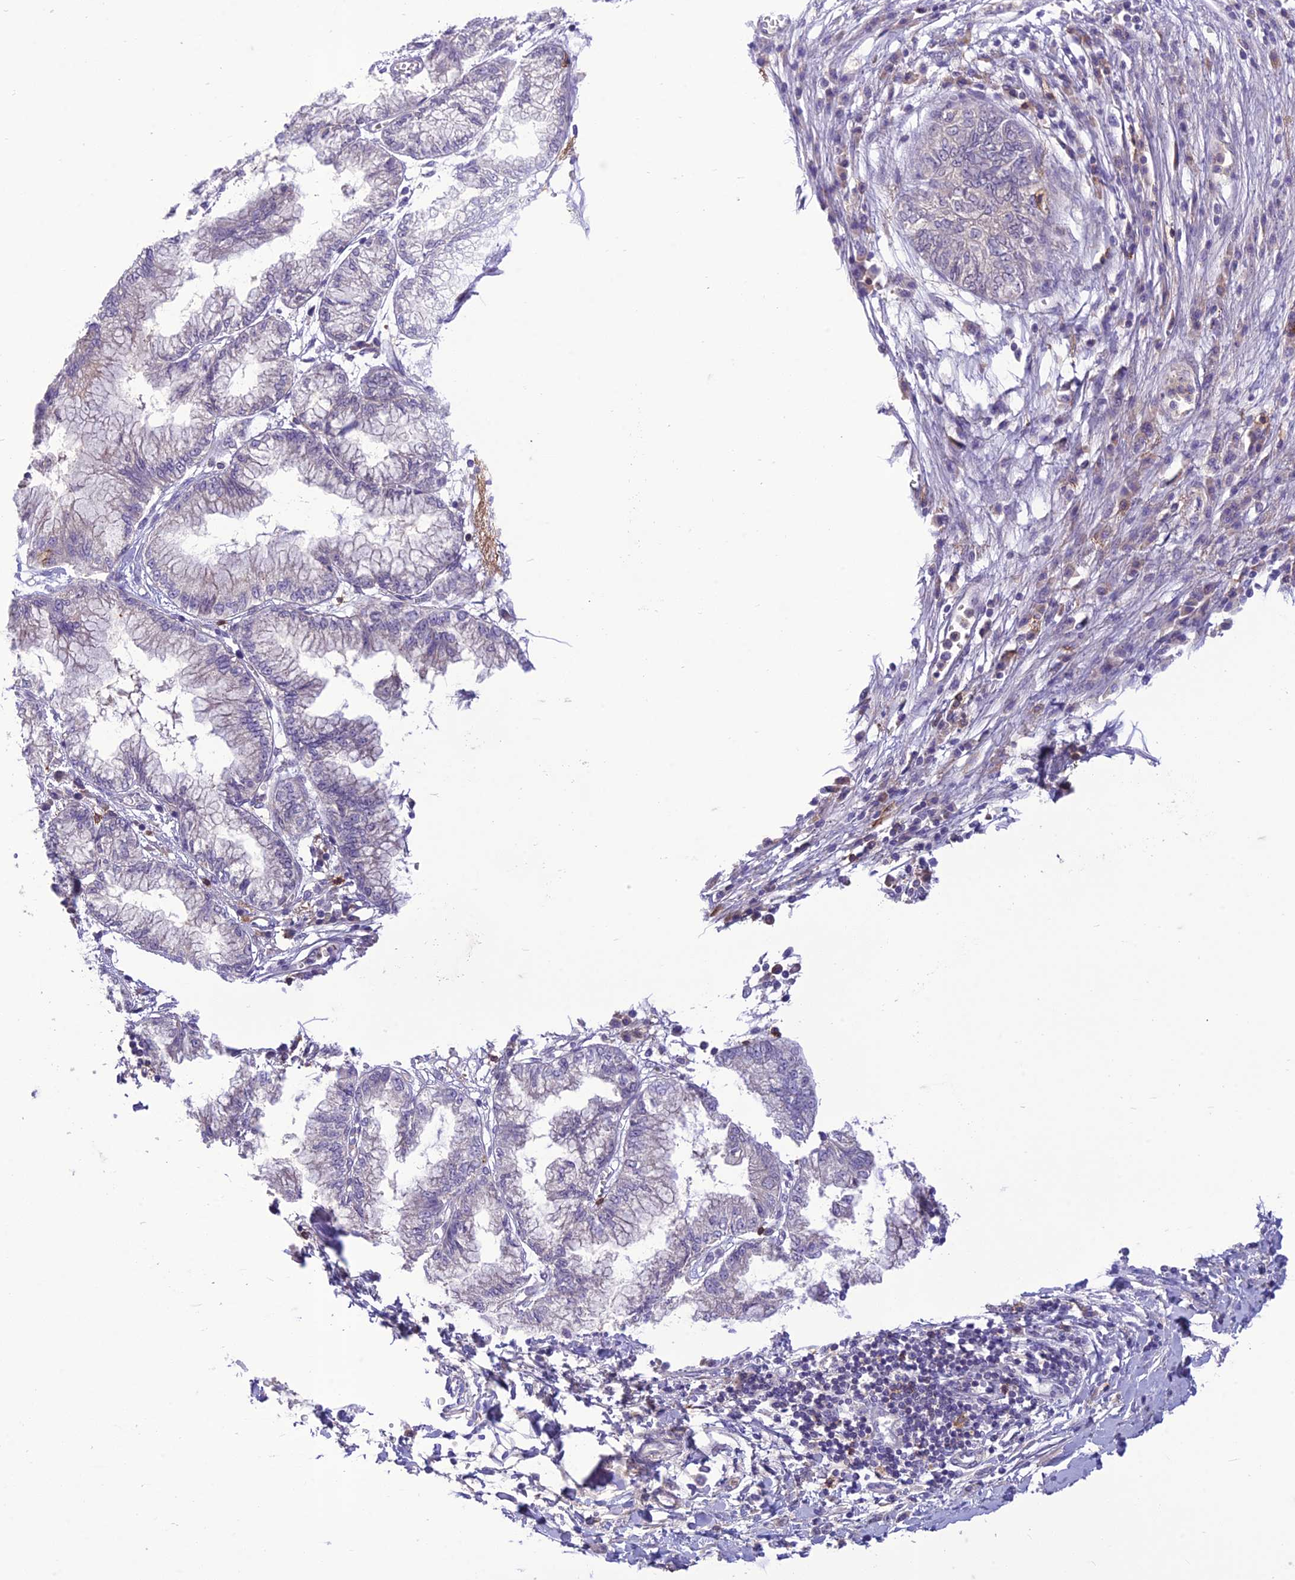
{"staining": {"intensity": "negative", "quantity": "none", "location": "none"}, "tissue": "pancreatic cancer", "cell_type": "Tumor cells", "image_type": "cancer", "snomed": [{"axis": "morphology", "description": "Adenocarcinoma, NOS"}, {"axis": "topography", "description": "Pancreas"}], "caption": "The micrograph displays no significant expression in tumor cells of pancreatic cancer. The staining was performed using DAB (3,3'-diaminobenzidine) to visualize the protein expression in brown, while the nuclei were stained in blue with hematoxylin (Magnification: 20x).", "gene": "ITGAE", "patient": {"sex": "male", "age": 73}}